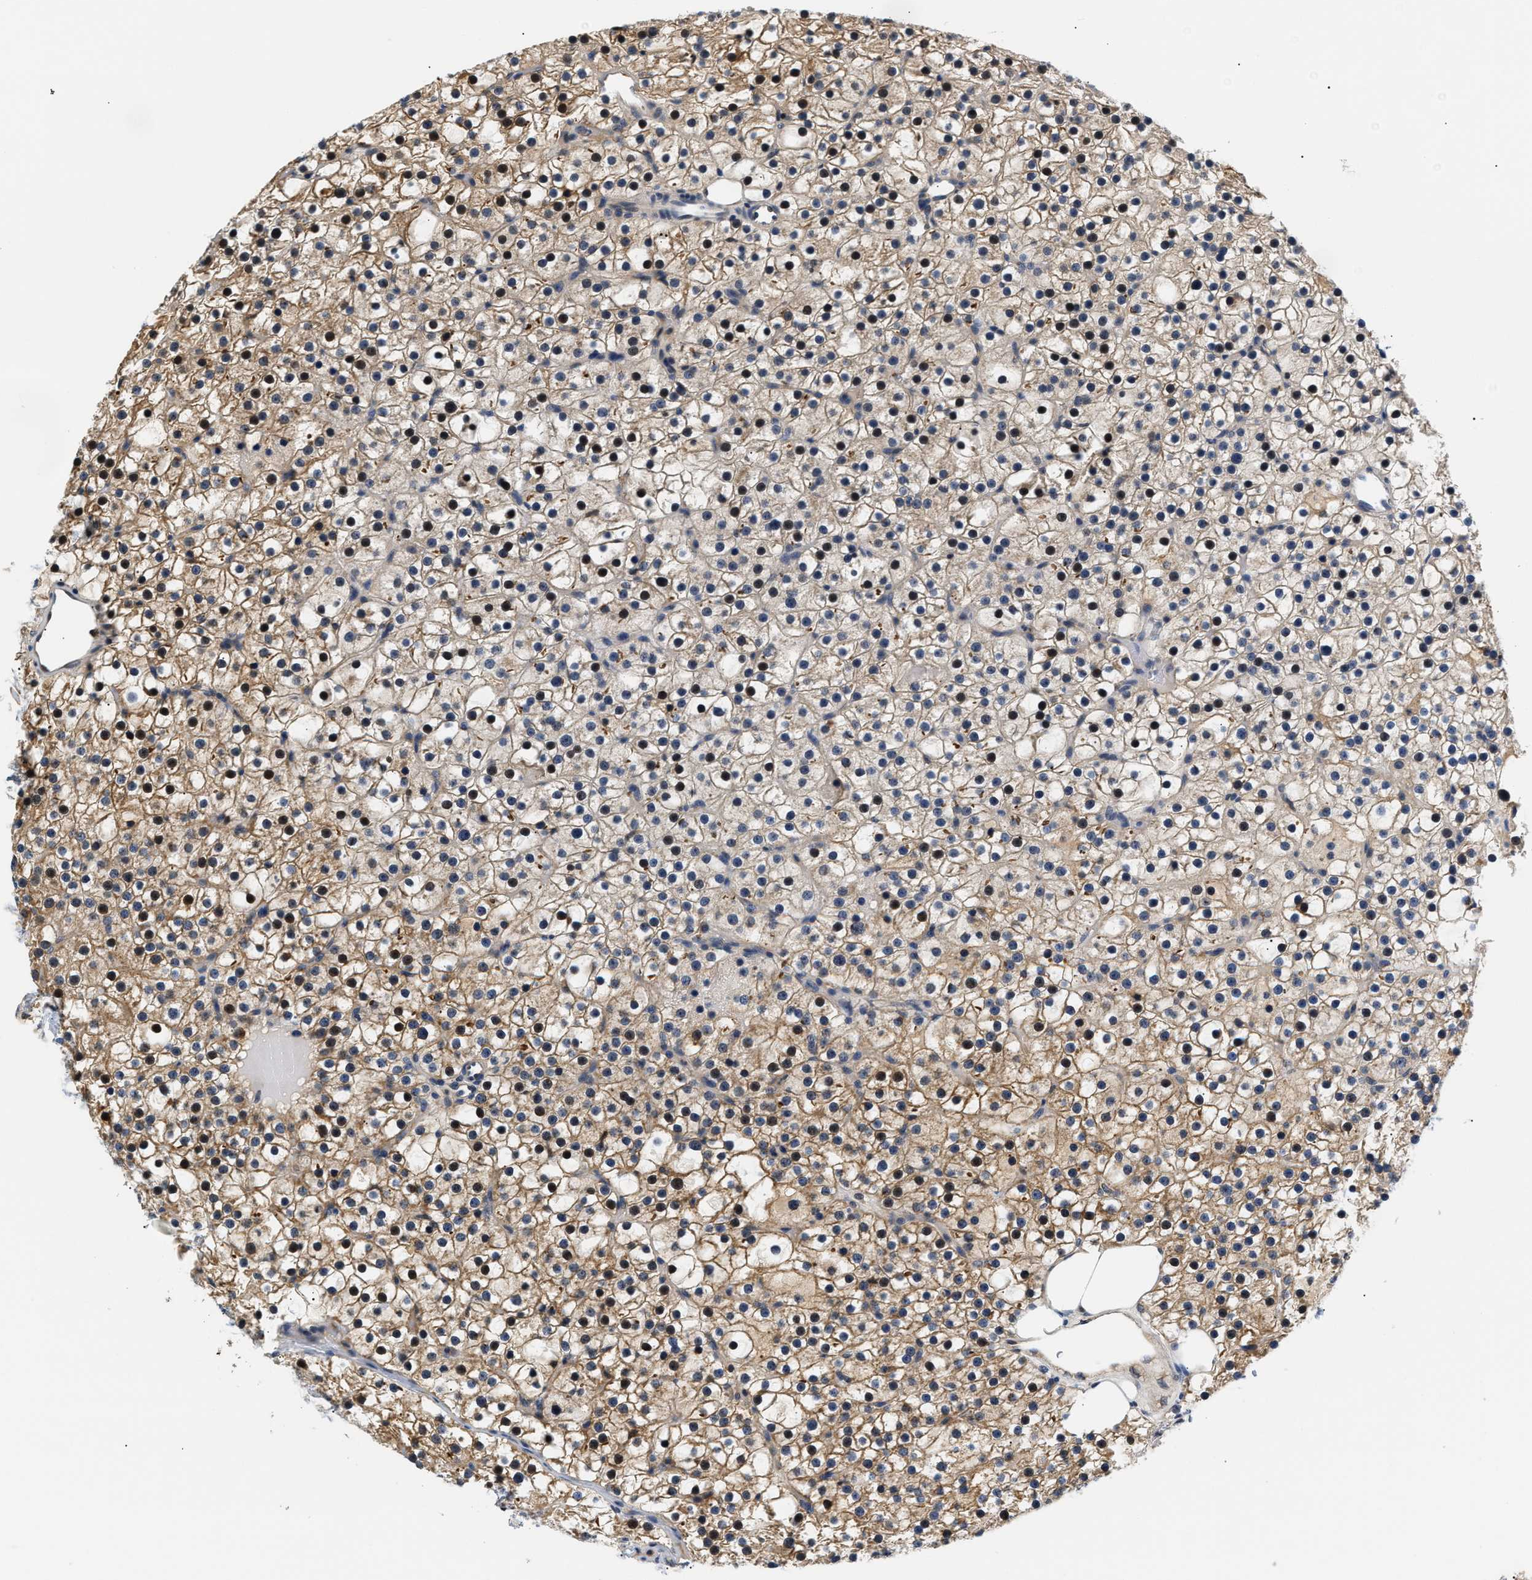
{"staining": {"intensity": "moderate", "quantity": ">75%", "location": "cytoplasmic/membranous"}, "tissue": "parathyroid gland", "cell_type": "Glandular cells", "image_type": "normal", "snomed": [{"axis": "morphology", "description": "Normal tissue, NOS"}, {"axis": "morphology", "description": "Adenoma, NOS"}, {"axis": "topography", "description": "Parathyroid gland"}], "caption": "The histopathology image reveals staining of benign parathyroid gland, revealing moderate cytoplasmic/membranous protein positivity (brown color) within glandular cells. The protein is stained brown, and the nuclei are stained in blue (DAB (3,3'-diaminobenzidine) IHC with brightfield microscopy, high magnification).", "gene": "TNIP2", "patient": {"sex": "female", "age": 70}}